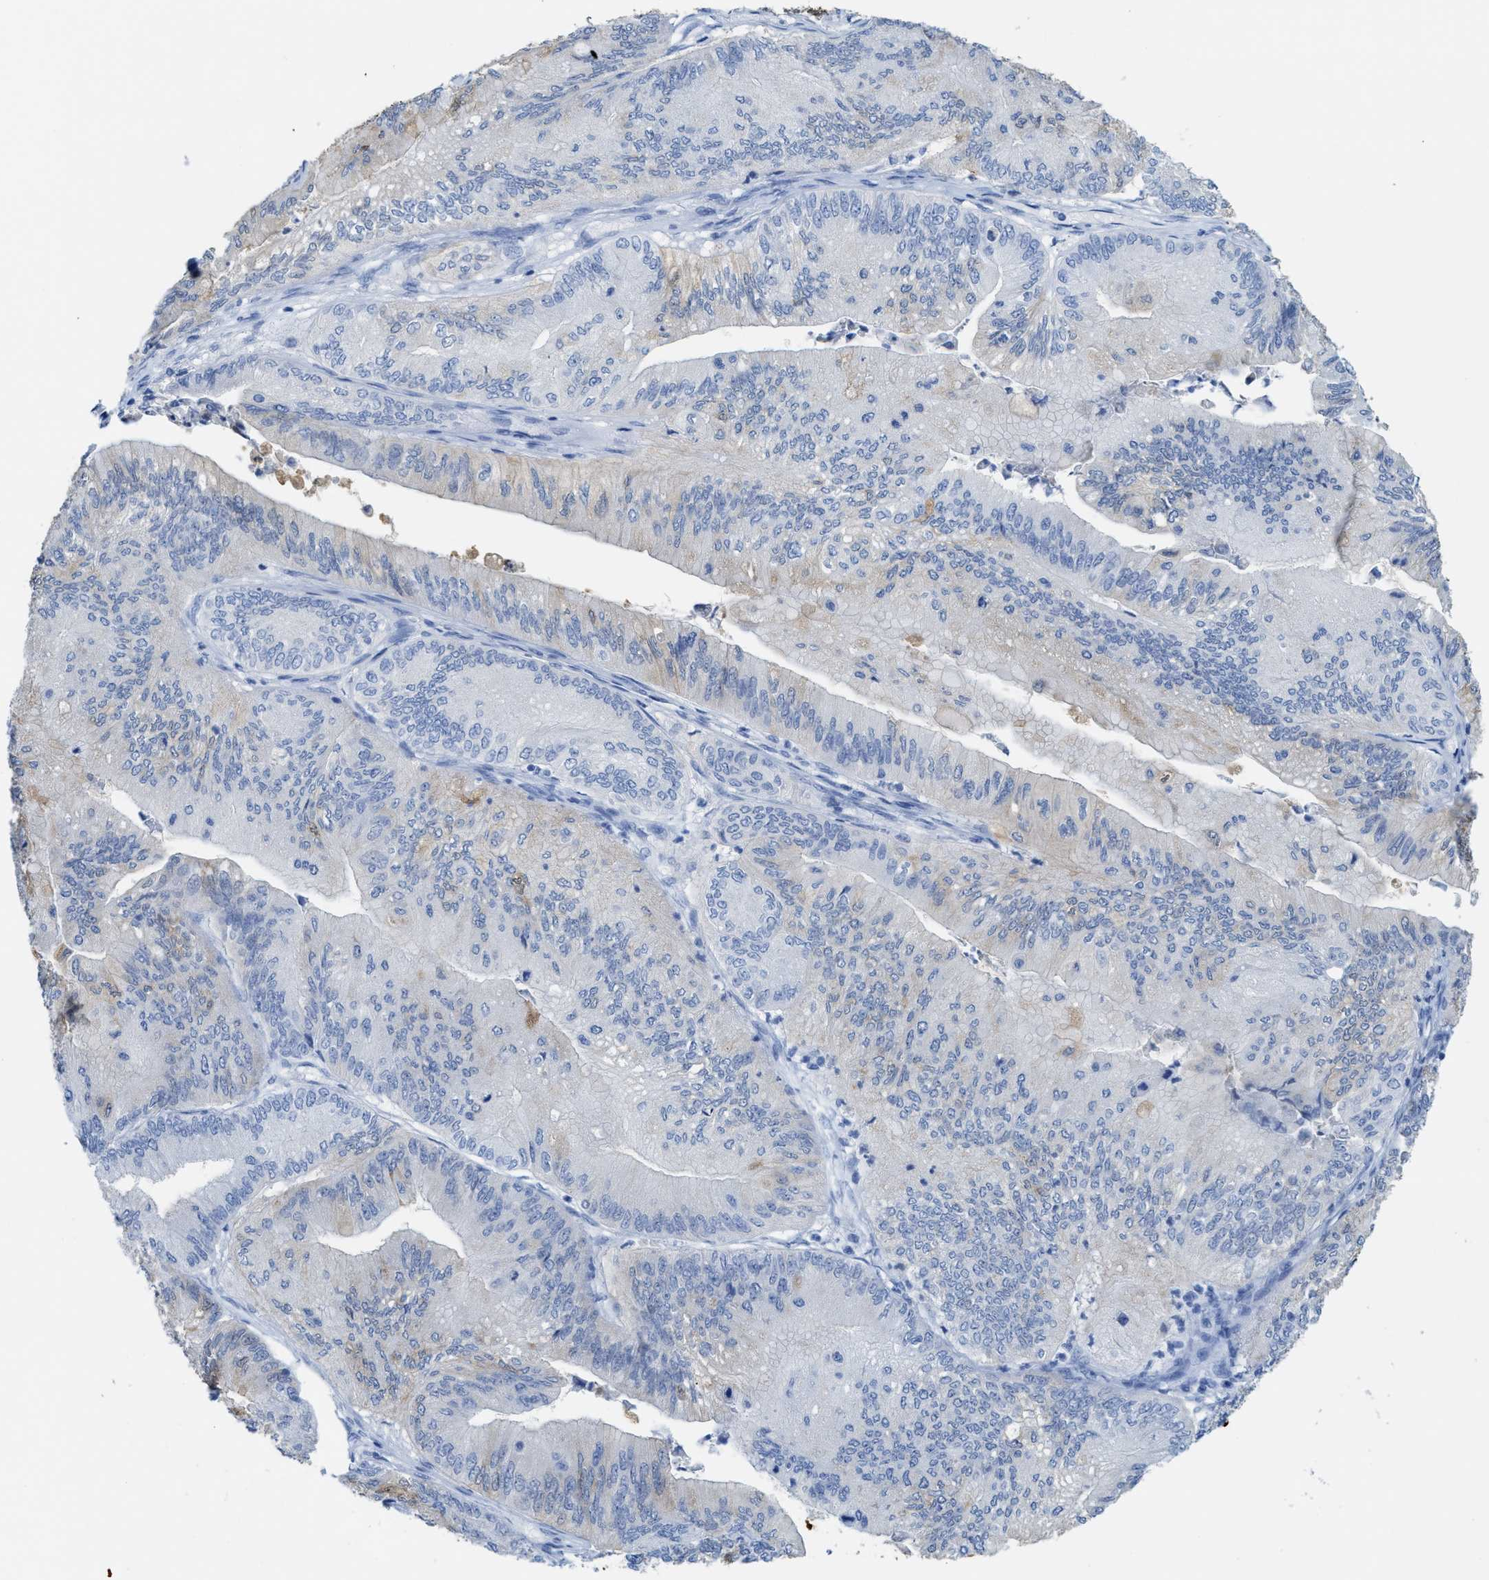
{"staining": {"intensity": "moderate", "quantity": "<25%", "location": "cytoplasmic/membranous"}, "tissue": "ovarian cancer", "cell_type": "Tumor cells", "image_type": "cancer", "snomed": [{"axis": "morphology", "description": "Cystadenocarcinoma, mucinous, NOS"}, {"axis": "topography", "description": "Ovary"}], "caption": "Immunohistochemical staining of human ovarian cancer (mucinous cystadenocarcinoma) displays low levels of moderate cytoplasmic/membranous protein expression in approximately <25% of tumor cells. Nuclei are stained in blue.", "gene": "ASS1", "patient": {"sex": "female", "age": 61}}